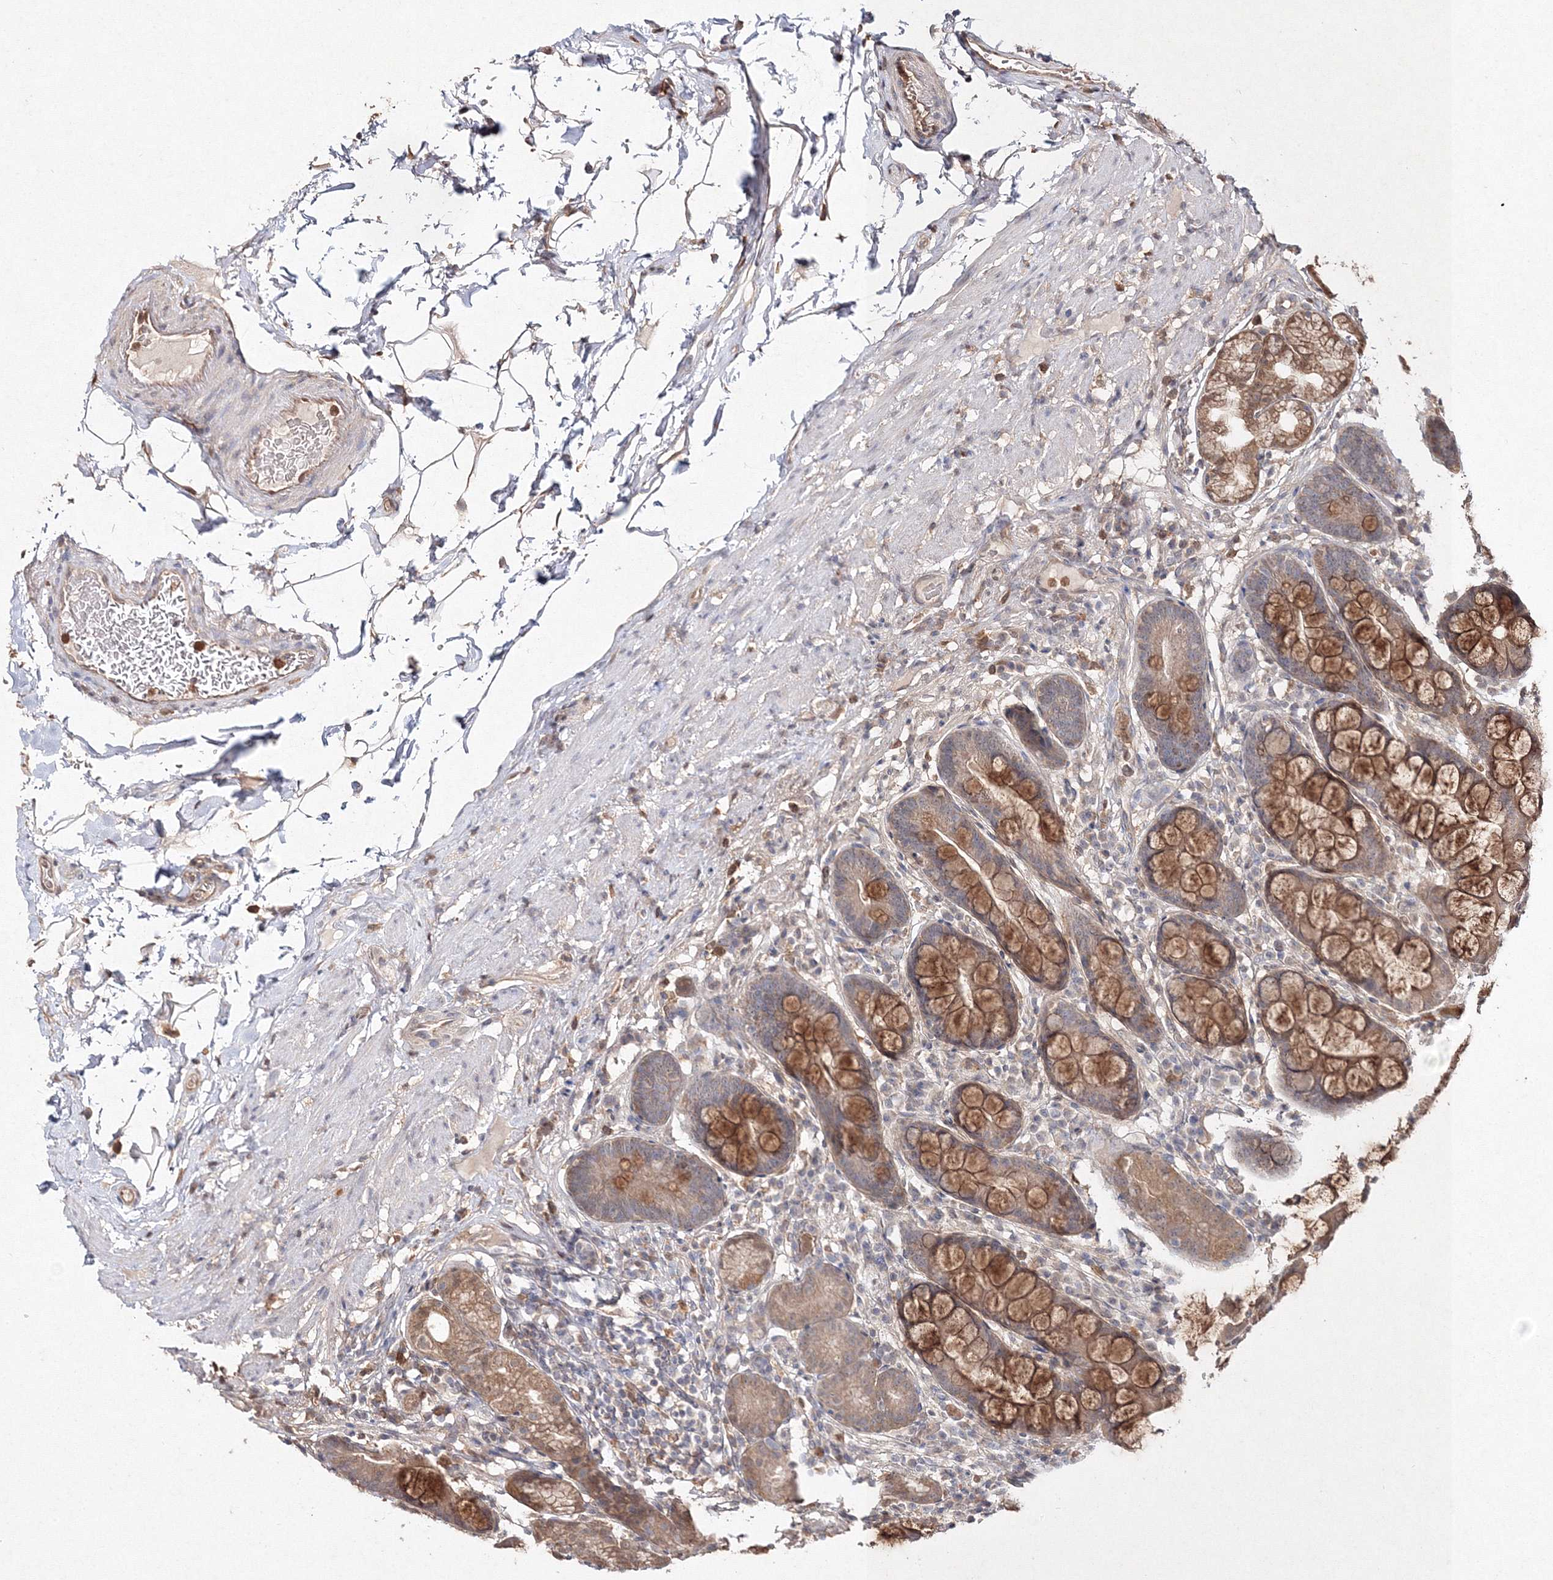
{"staining": {"intensity": "moderate", "quantity": "25%-75%", "location": "cytoplasmic/membranous"}, "tissue": "stomach", "cell_type": "Glandular cells", "image_type": "normal", "snomed": [{"axis": "morphology", "description": "Normal tissue, NOS"}, {"axis": "topography", "description": "Stomach, lower"}], "caption": "Protein analysis of unremarkable stomach shows moderate cytoplasmic/membranous expression in approximately 25%-75% of glandular cells. (DAB IHC with brightfield microscopy, high magnification).", "gene": "S100A11", "patient": {"sex": "male", "age": 52}}